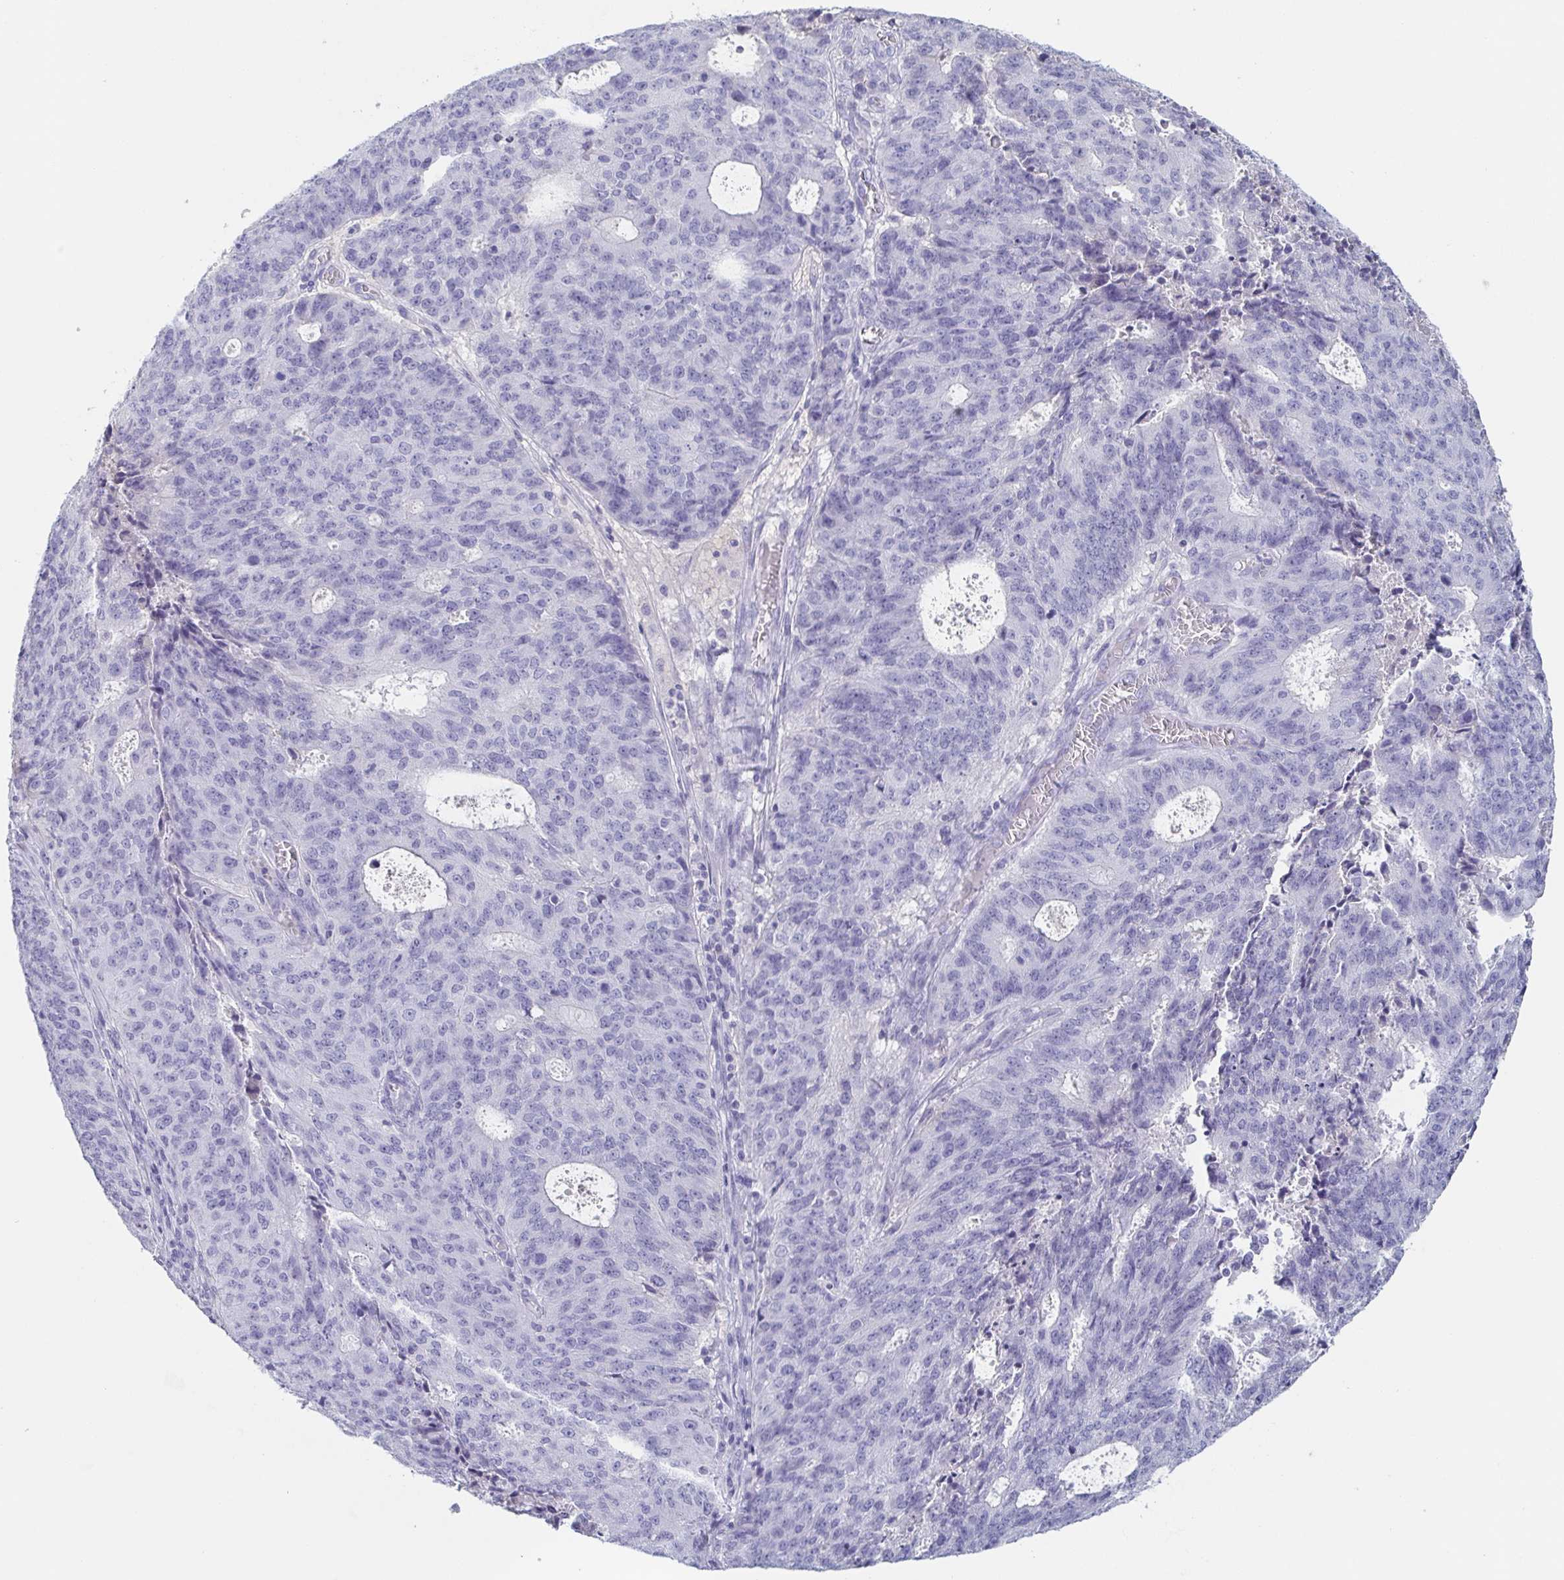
{"staining": {"intensity": "negative", "quantity": "none", "location": "none"}, "tissue": "endometrial cancer", "cell_type": "Tumor cells", "image_type": "cancer", "snomed": [{"axis": "morphology", "description": "Adenocarcinoma, NOS"}, {"axis": "topography", "description": "Endometrium"}], "caption": "Tumor cells are negative for brown protein staining in endometrial adenocarcinoma. (DAB IHC with hematoxylin counter stain).", "gene": "ITLN1", "patient": {"sex": "female", "age": 82}}